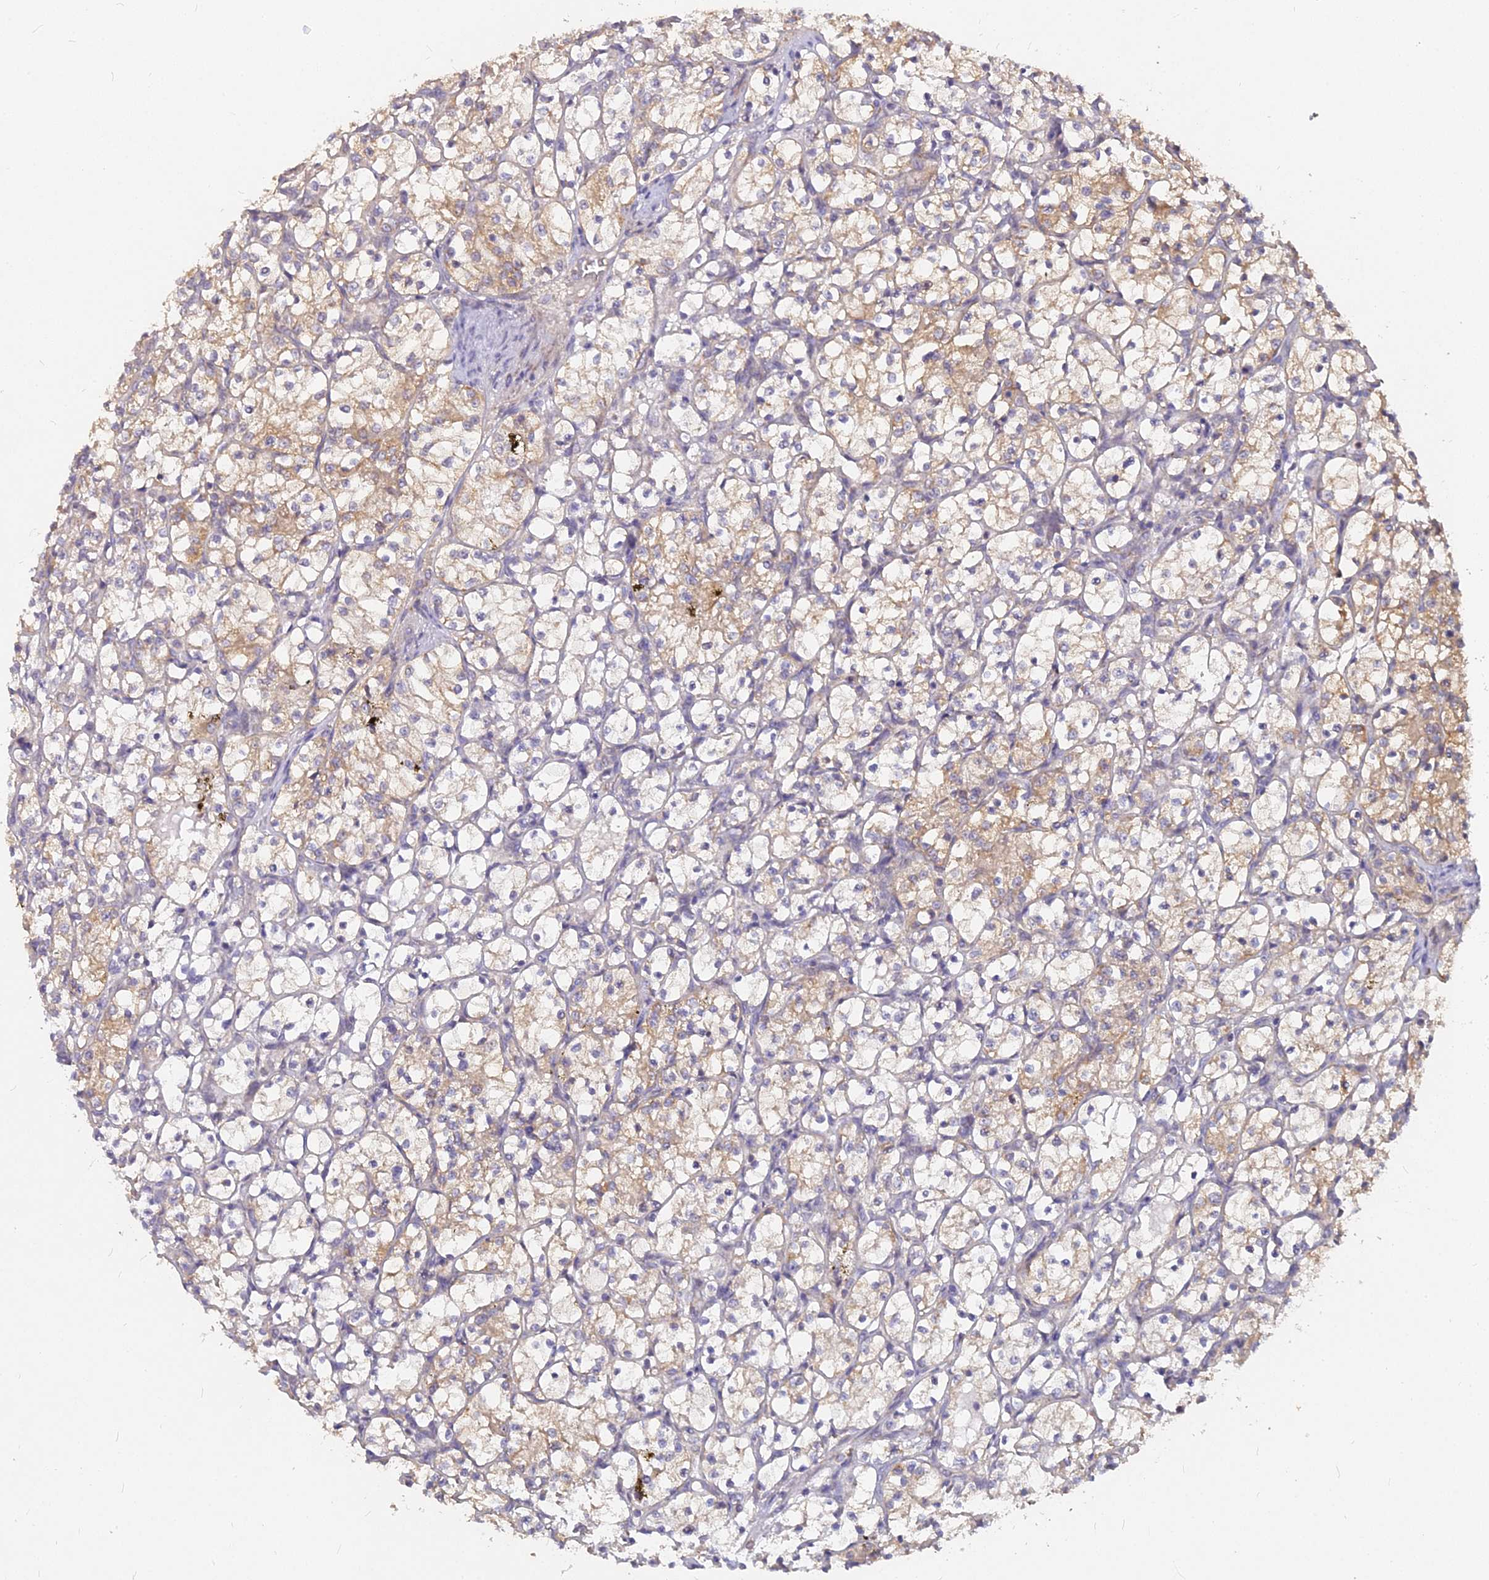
{"staining": {"intensity": "moderate", "quantity": "<25%", "location": "cytoplasmic/membranous"}, "tissue": "renal cancer", "cell_type": "Tumor cells", "image_type": "cancer", "snomed": [{"axis": "morphology", "description": "Adenocarcinoma, NOS"}, {"axis": "topography", "description": "Kidney"}], "caption": "Renal adenocarcinoma stained with DAB IHC exhibits low levels of moderate cytoplasmic/membranous positivity in approximately <25% of tumor cells.", "gene": "MICU2", "patient": {"sex": "female", "age": 69}}